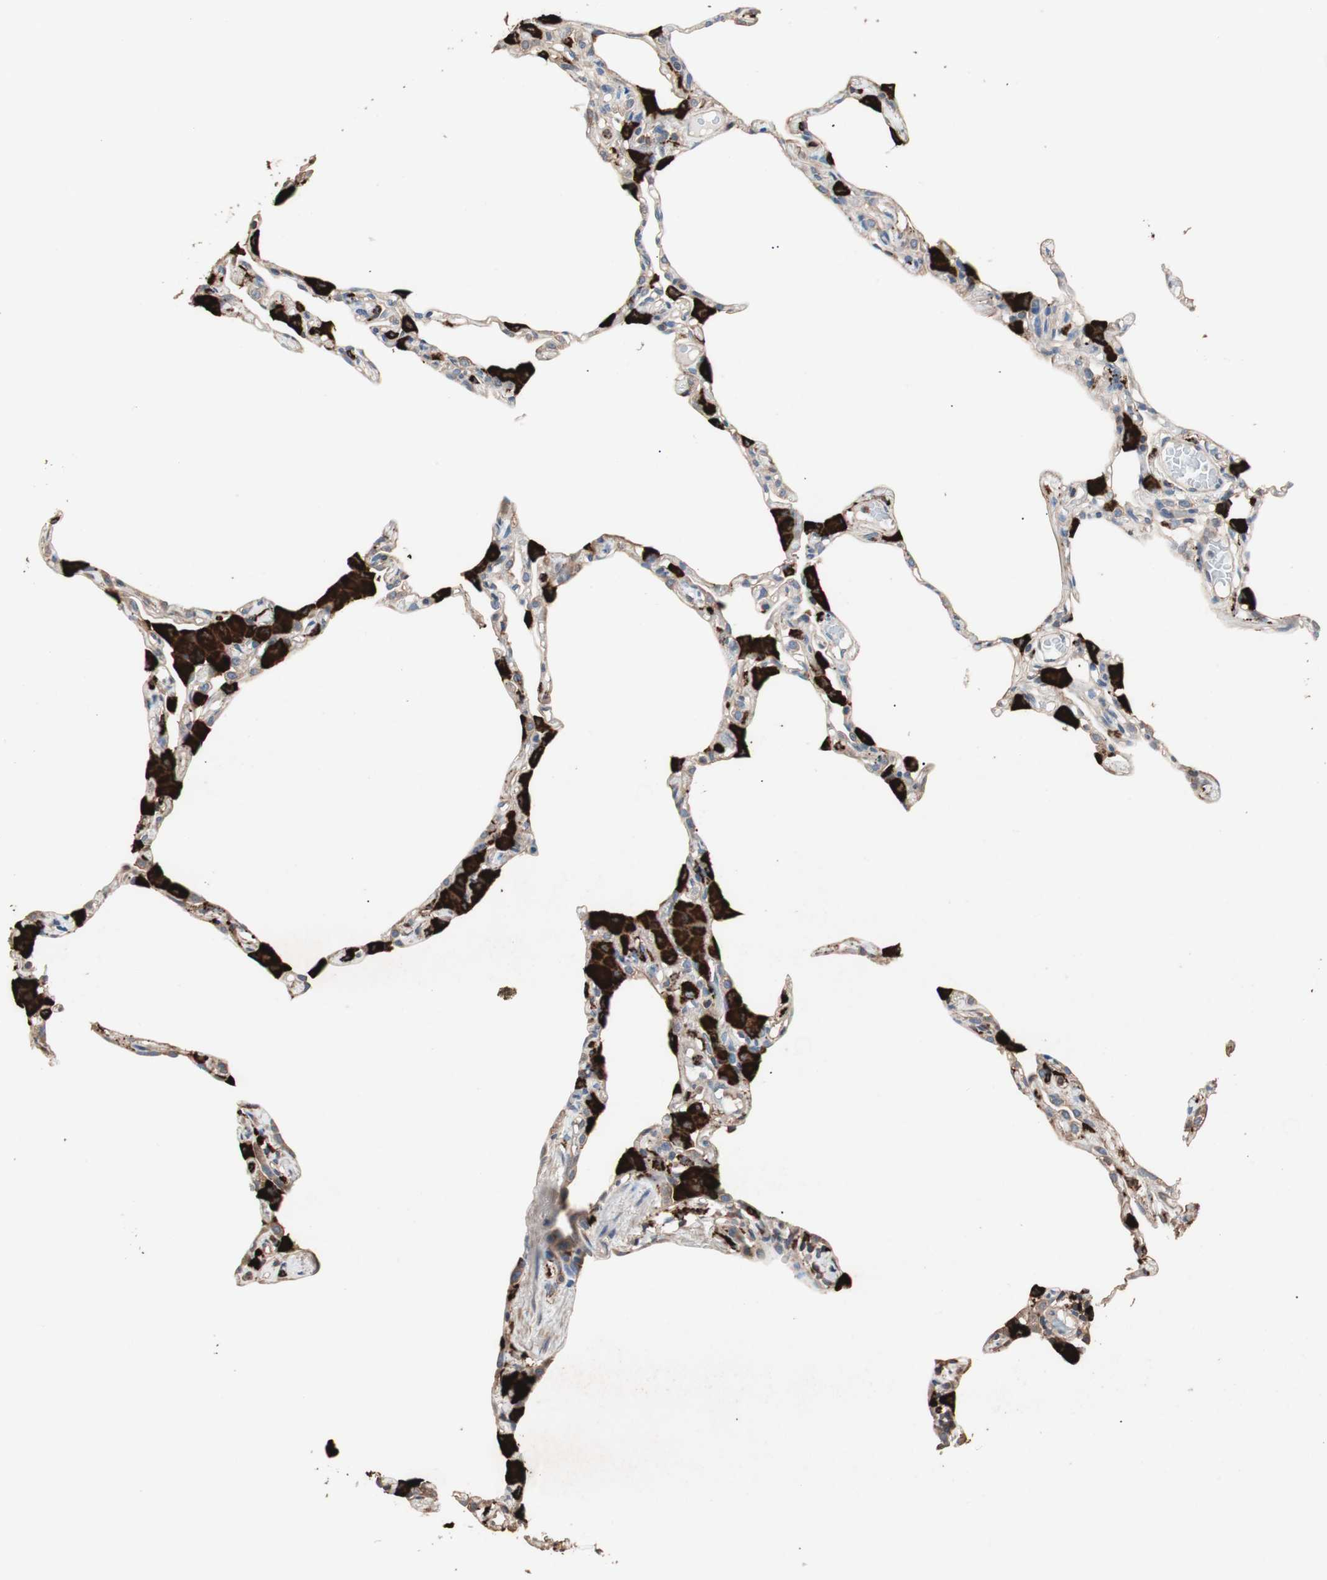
{"staining": {"intensity": "weak", "quantity": "25%-75%", "location": "cytoplasmic/membranous"}, "tissue": "lung", "cell_type": "Alveolar cells", "image_type": "normal", "snomed": [{"axis": "morphology", "description": "Normal tissue, NOS"}, {"axis": "topography", "description": "Lung"}], "caption": "Protein expression by IHC displays weak cytoplasmic/membranous staining in approximately 25%-75% of alveolar cells in unremarkable lung.", "gene": "CCT3", "patient": {"sex": "female", "age": 49}}